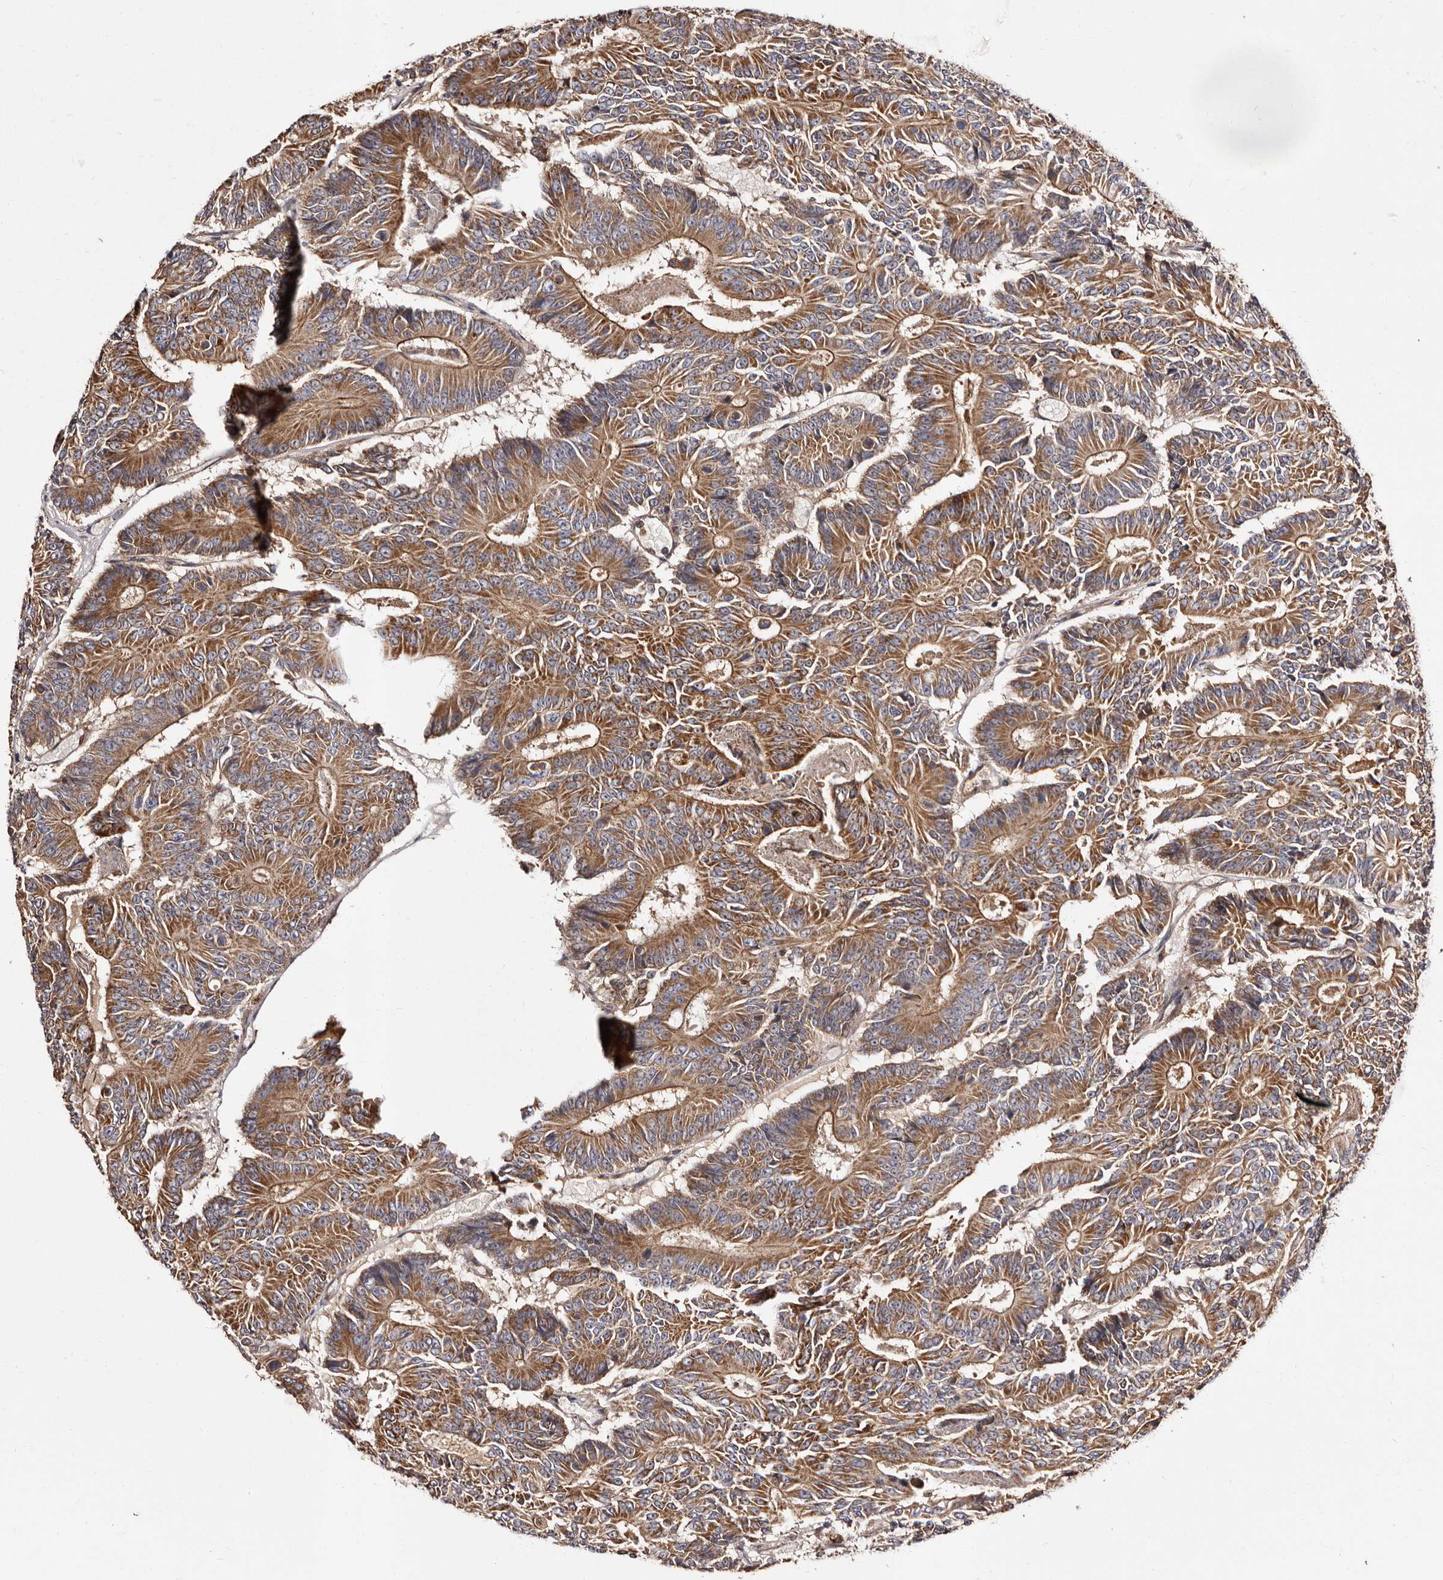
{"staining": {"intensity": "moderate", "quantity": ">75%", "location": "cytoplasmic/membranous"}, "tissue": "colorectal cancer", "cell_type": "Tumor cells", "image_type": "cancer", "snomed": [{"axis": "morphology", "description": "Adenocarcinoma, NOS"}, {"axis": "topography", "description": "Colon"}], "caption": "Approximately >75% of tumor cells in adenocarcinoma (colorectal) show moderate cytoplasmic/membranous protein expression as visualized by brown immunohistochemical staining.", "gene": "LUZP1", "patient": {"sex": "male", "age": 83}}